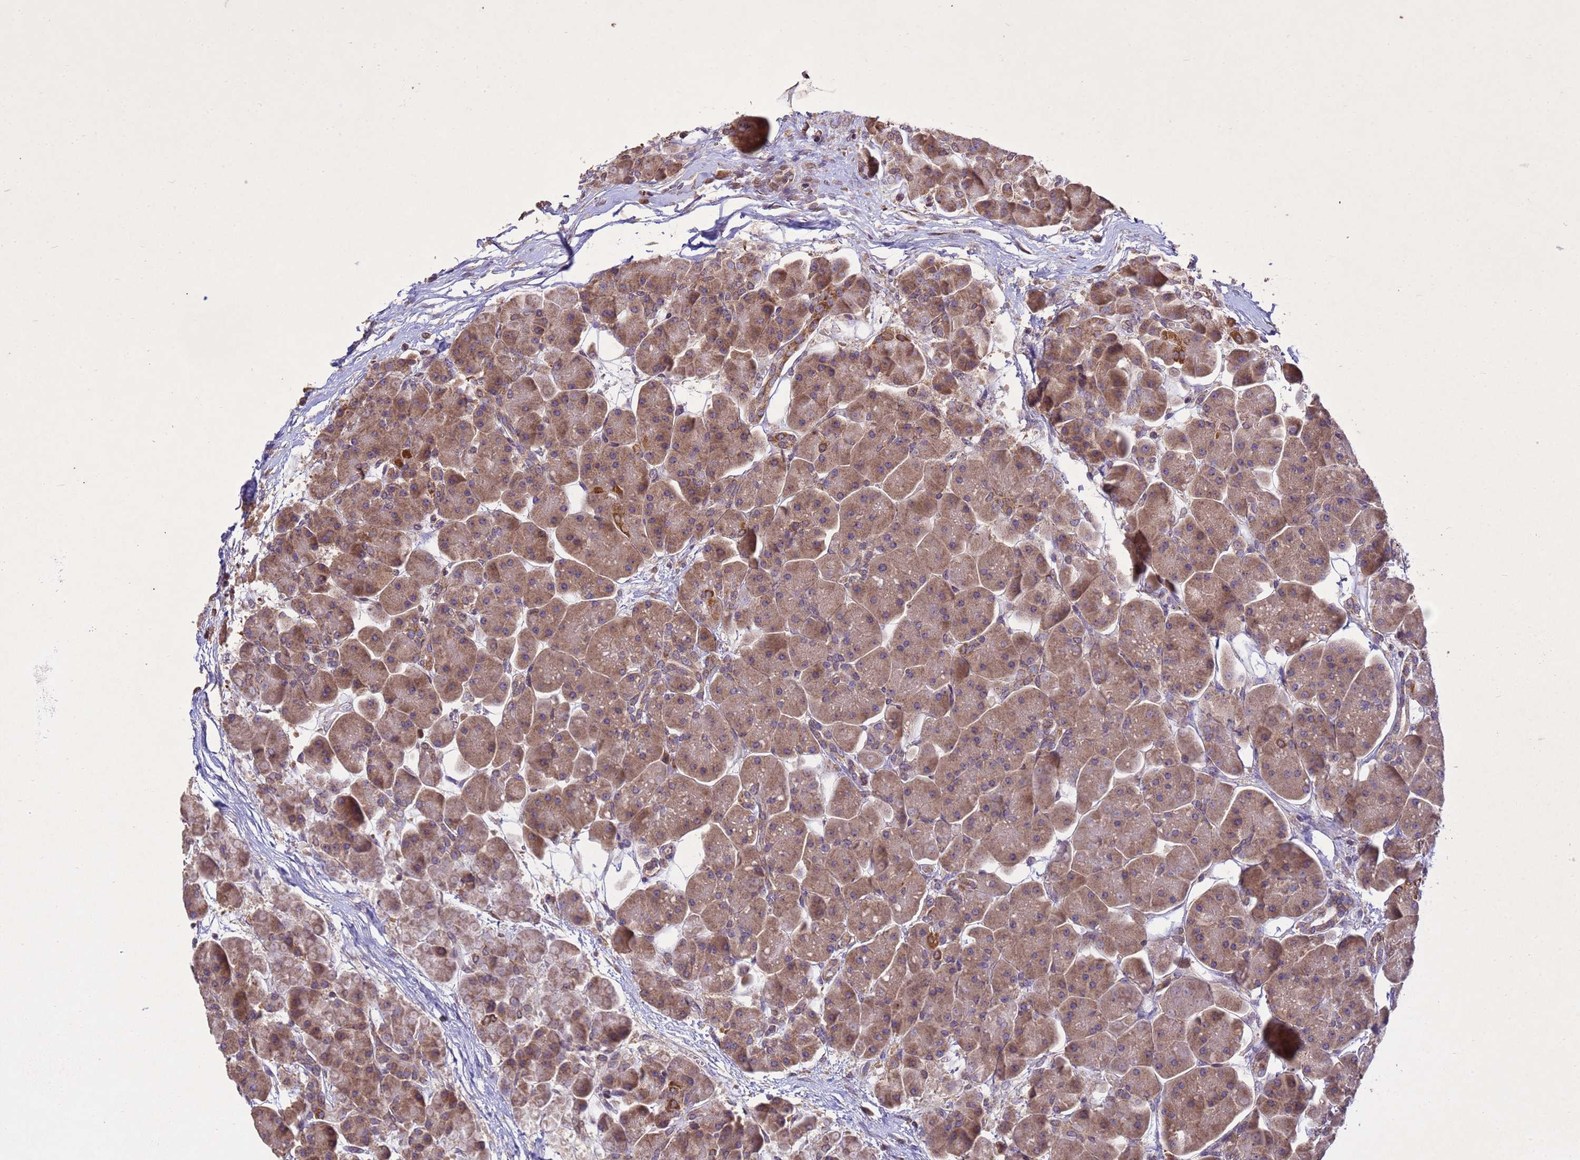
{"staining": {"intensity": "moderate", "quantity": ">75%", "location": "cytoplasmic/membranous"}, "tissue": "pancreas", "cell_type": "Exocrine glandular cells", "image_type": "normal", "snomed": [{"axis": "morphology", "description": "Normal tissue, NOS"}, {"axis": "topography", "description": "Pancreas"}], "caption": "A medium amount of moderate cytoplasmic/membranous staining is seen in approximately >75% of exocrine glandular cells in unremarkable pancreas.", "gene": "P2RX7", "patient": {"sex": "male", "age": 66}}